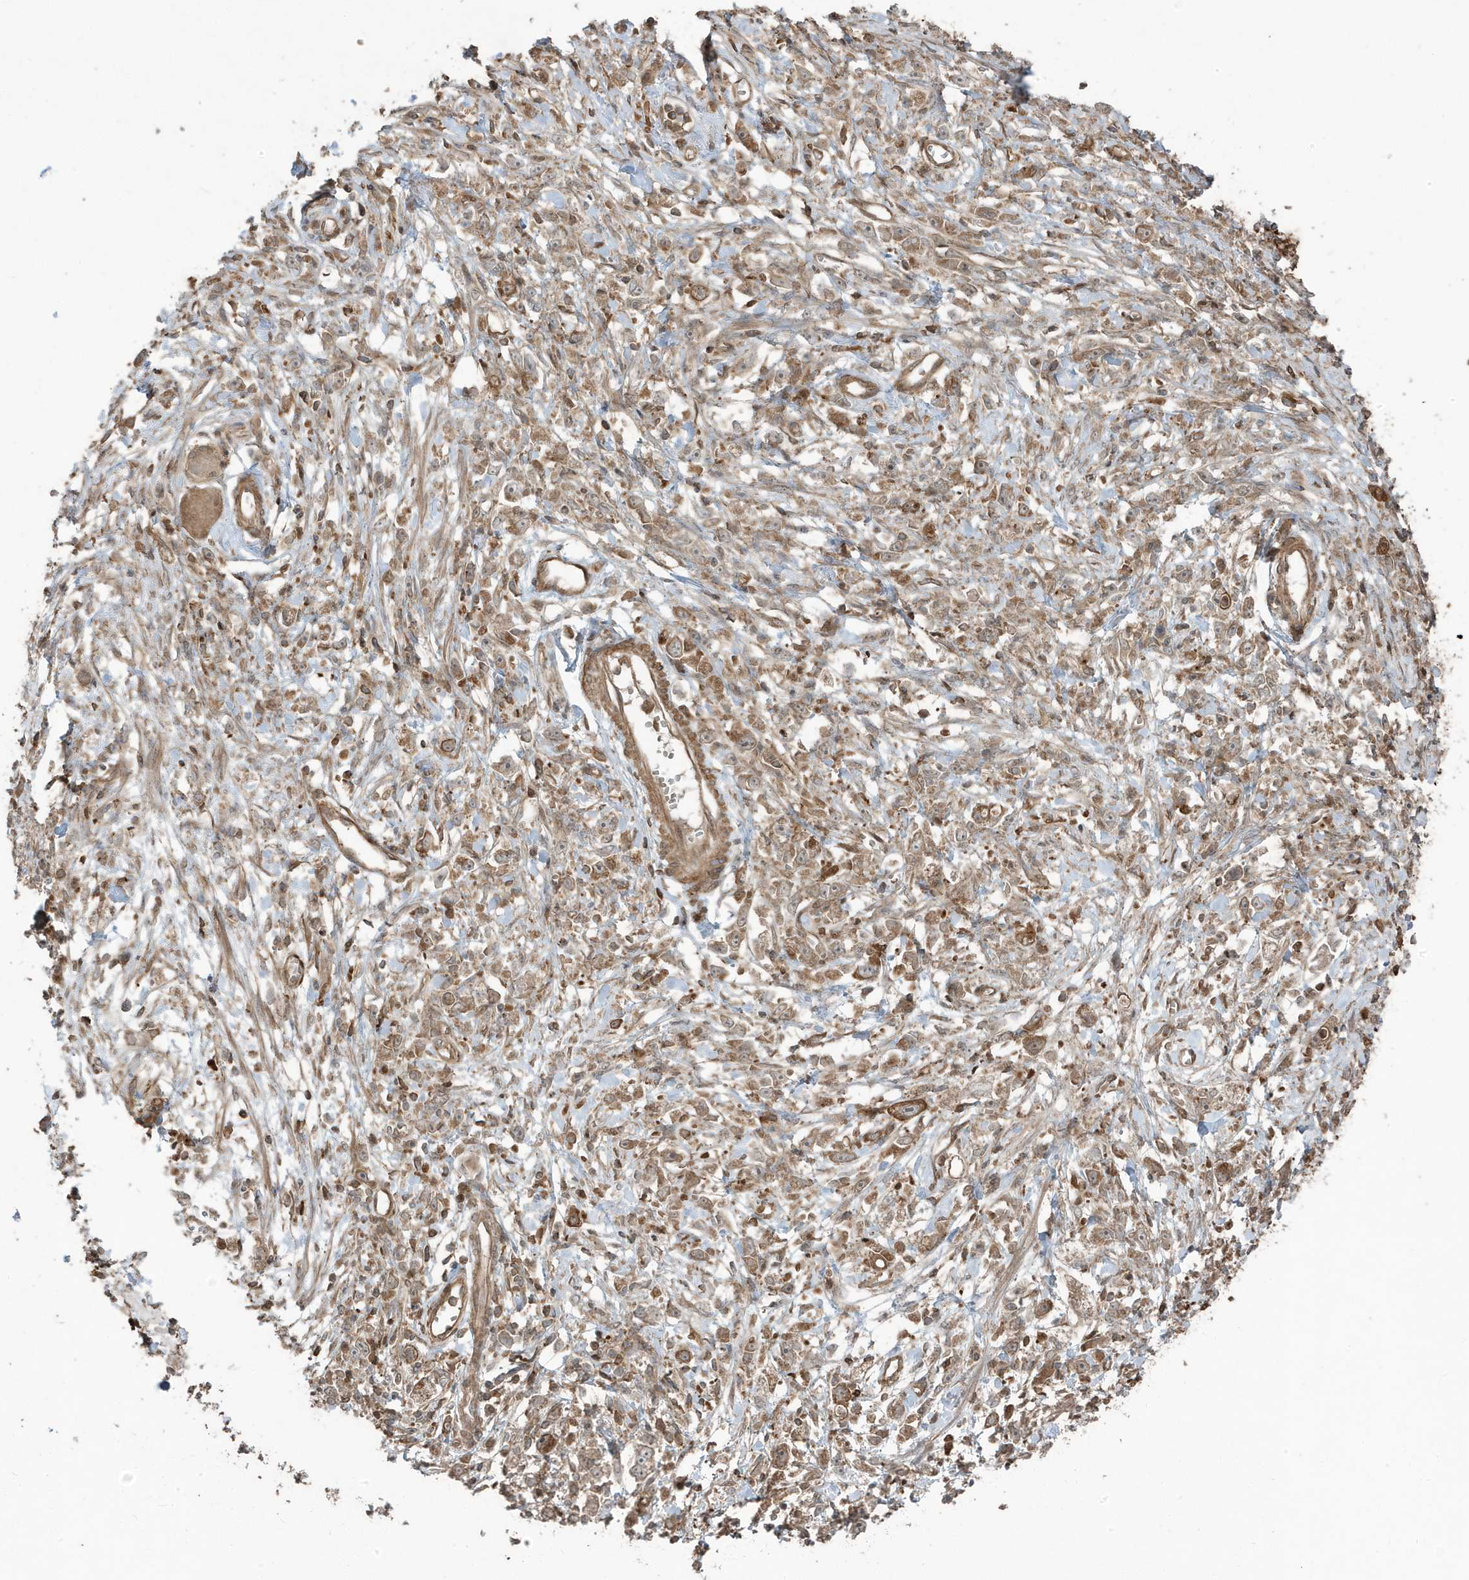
{"staining": {"intensity": "weak", "quantity": ">75%", "location": "cytoplasmic/membranous"}, "tissue": "stomach cancer", "cell_type": "Tumor cells", "image_type": "cancer", "snomed": [{"axis": "morphology", "description": "Adenocarcinoma, NOS"}, {"axis": "topography", "description": "Stomach"}], "caption": "Protein expression by IHC shows weak cytoplasmic/membranous positivity in about >75% of tumor cells in stomach cancer (adenocarcinoma).", "gene": "ASAP1", "patient": {"sex": "female", "age": 59}}